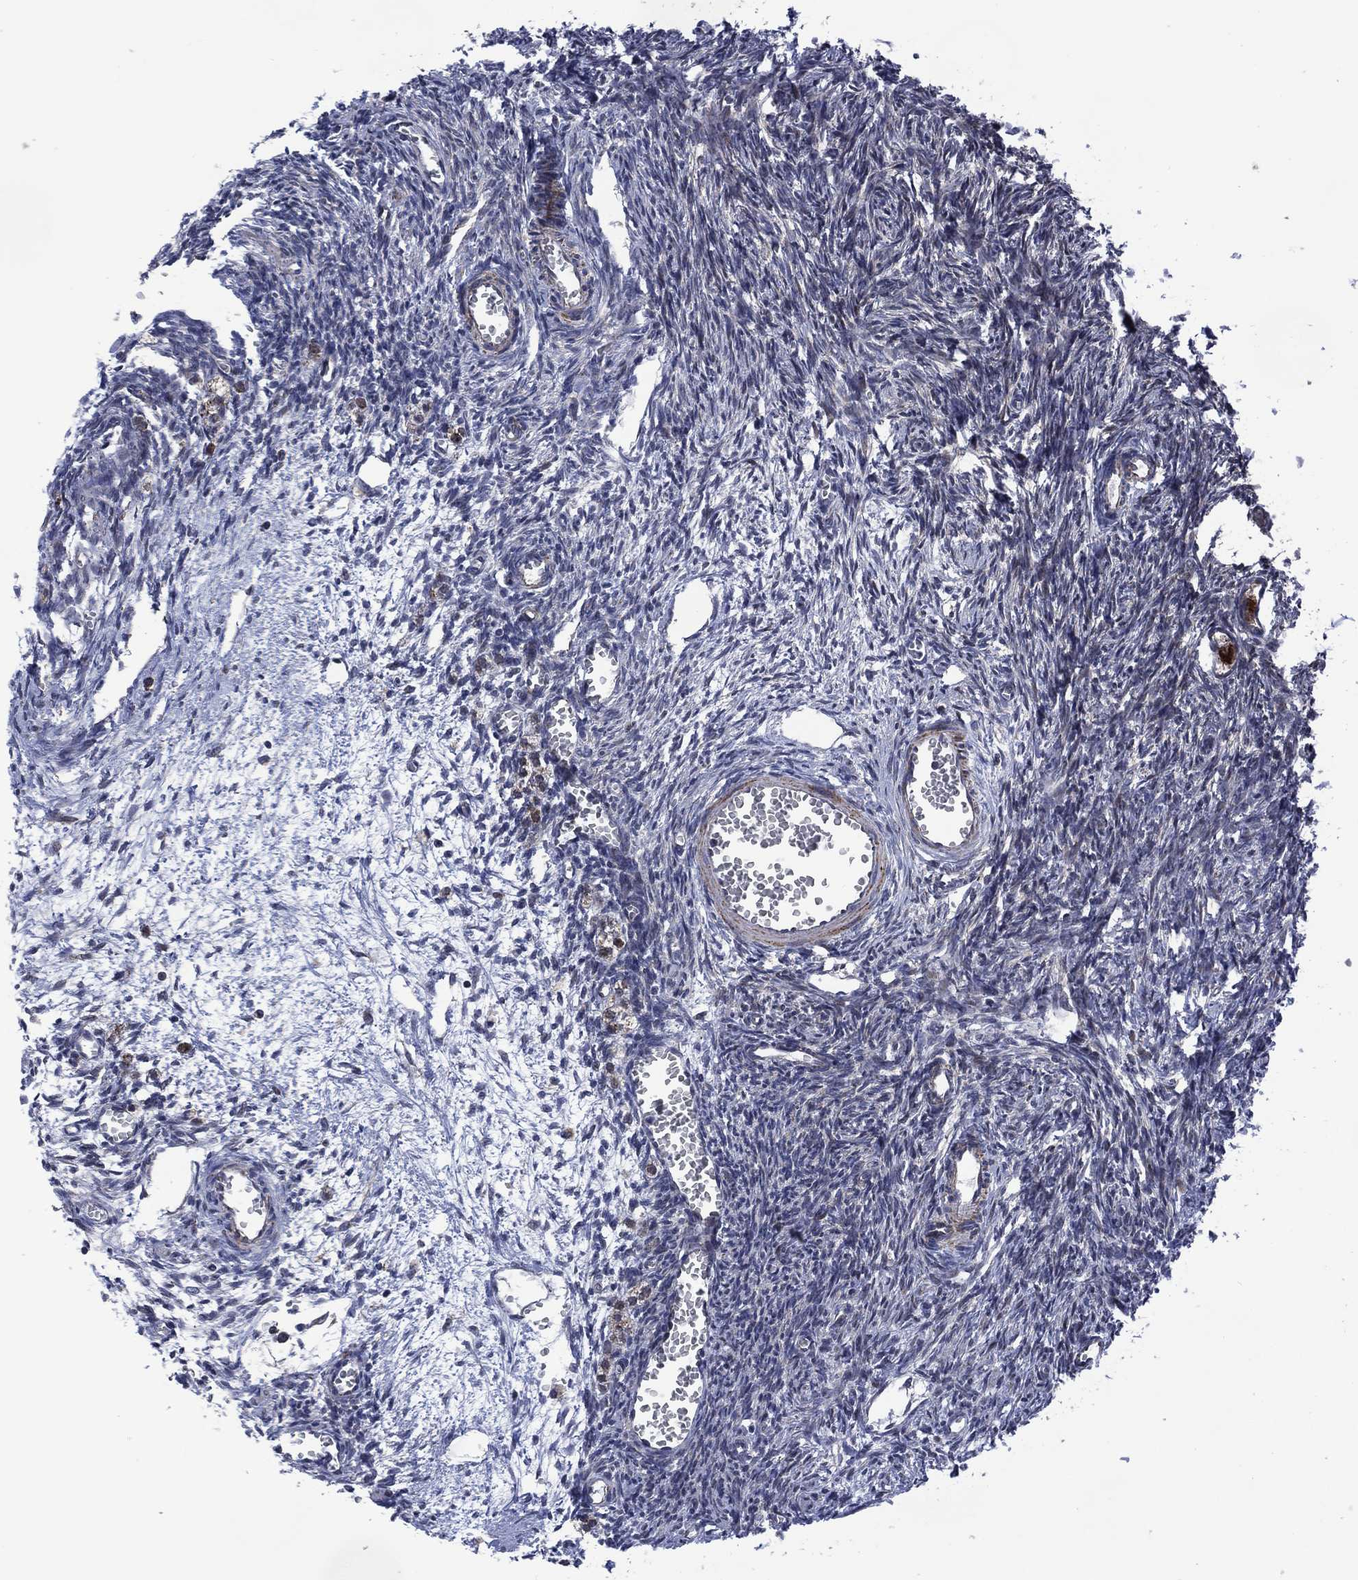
{"staining": {"intensity": "strong", "quantity": "<25%", "location": "cytoplasmic/membranous"}, "tissue": "ovary", "cell_type": "Follicle cells", "image_type": "normal", "snomed": [{"axis": "morphology", "description": "Normal tissue, NOS"}, {"axis": "topography", "description": "Ovary"}], "caption": "Immunohistochemical staining of normal ovary demonstrates strong cytoplasmic/membranous protein staining in approximately <25% of follicle cells. Nuclei are stained in blue.", "gene": "HTD2", "patient": {"sex": "female", "age": 27}}